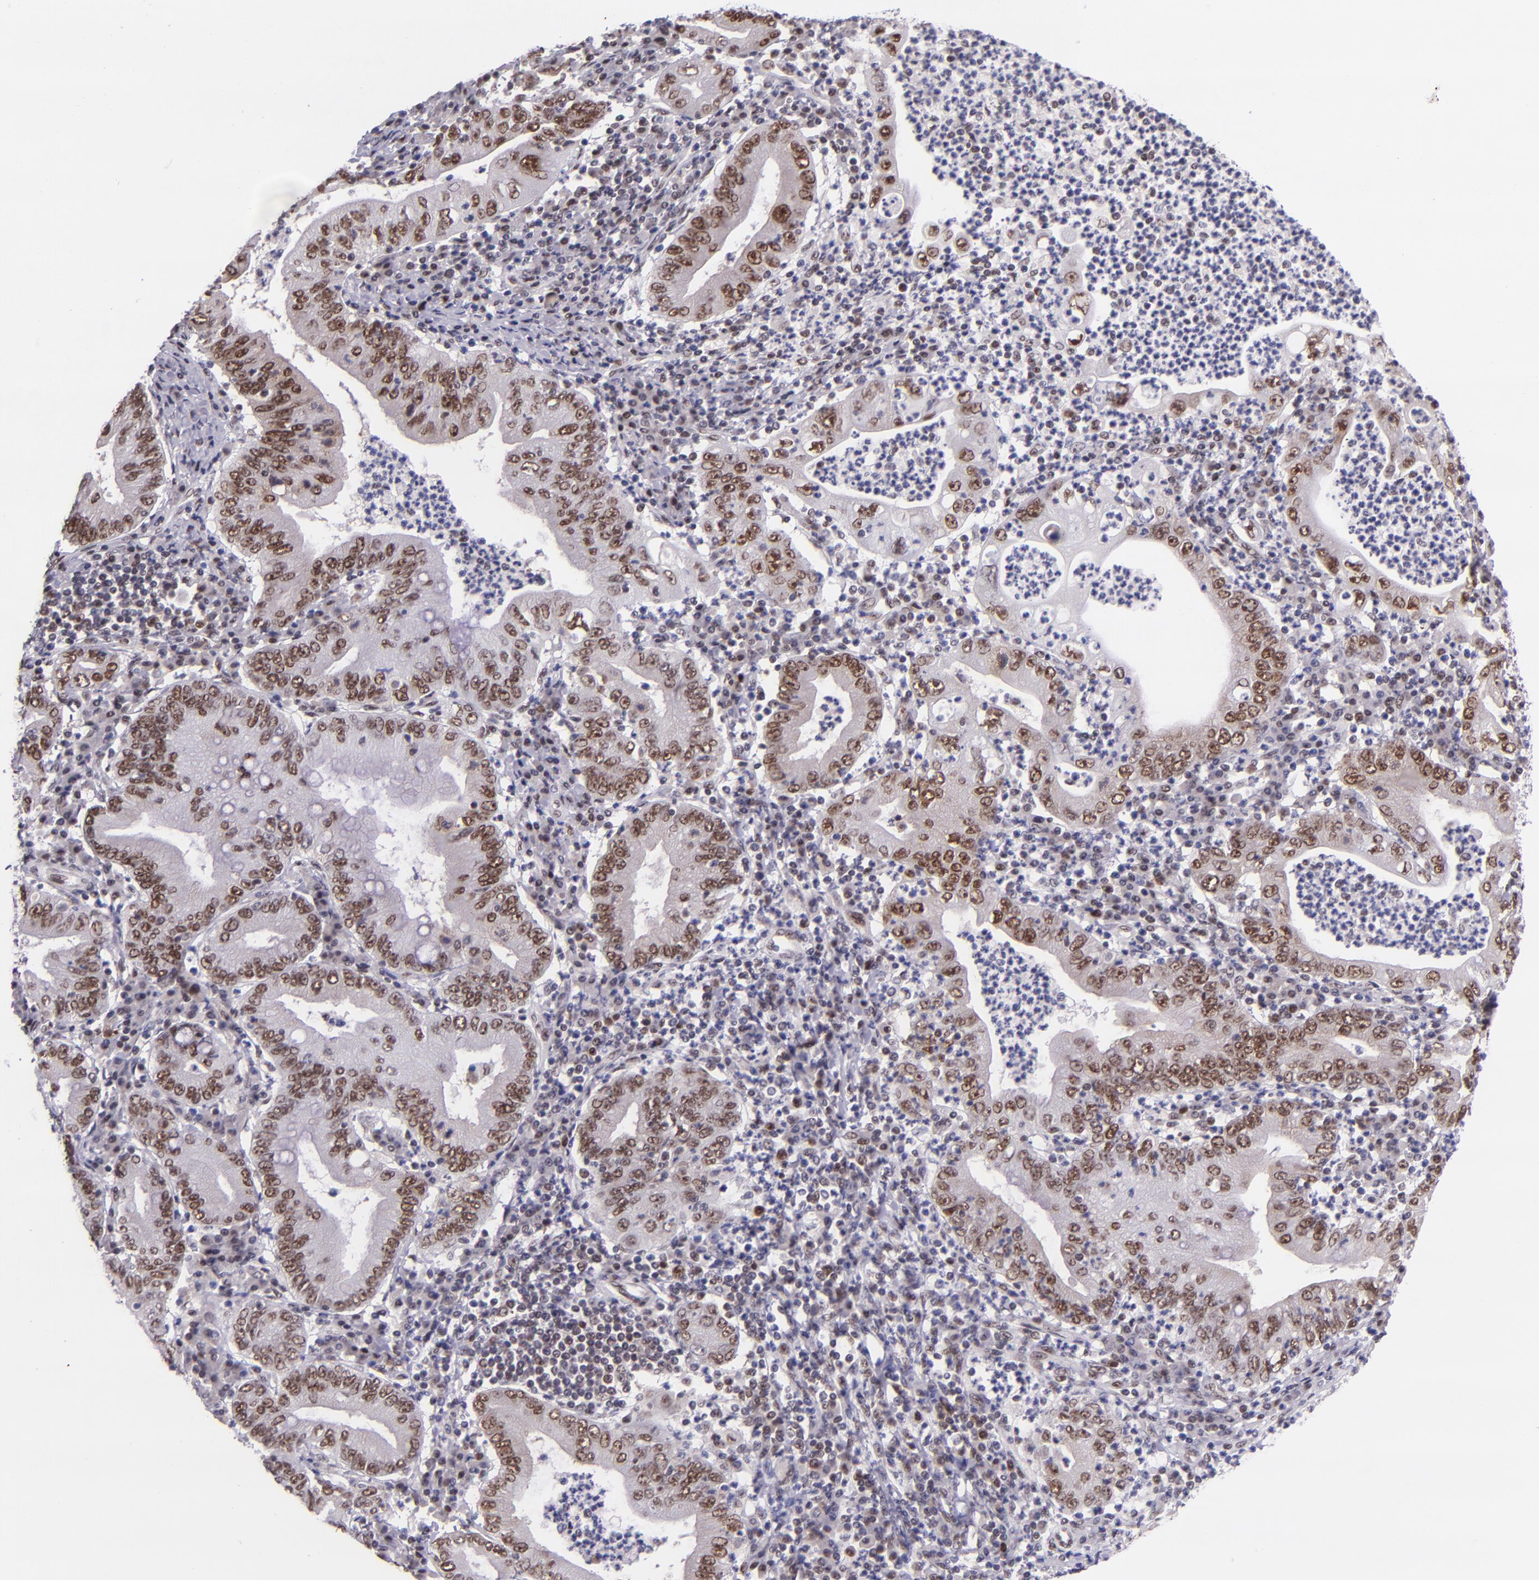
{"staining": {"intensity": "moderate", "quantity": ">75%", "location": "nuclear"}, "tissue": "stomach cancer", "cell_type": "Tumor cells", "image_type": "cancer", "snomed": [{"axis": "morphology", "description": "Normal tissue, NOS"}, {"axis": "morphology", "description": "Adenocarcinoma, NOS"}, {"axis": "topography", "description": "Esophagus"}, {"axis": "topography", "description": "Stomach, upper"}, {"axis": "topography", "description": "Peripheral nerve tissue"}], "caption": "High-magnification brightfield microscopy of stomach cancer (adenocarcinoma) stained with DAB (brown) and counterstained with hematoxylin (blue). tumor cells exhibit moderate nuclear expression is present in about>75% of cells. (DAB (3,3'-diaminobenzidine) = brown stain, brightfield microscopy at high magnification).", "gene": "GPKOW", "patient": {"sex": "male", "age": 62}}